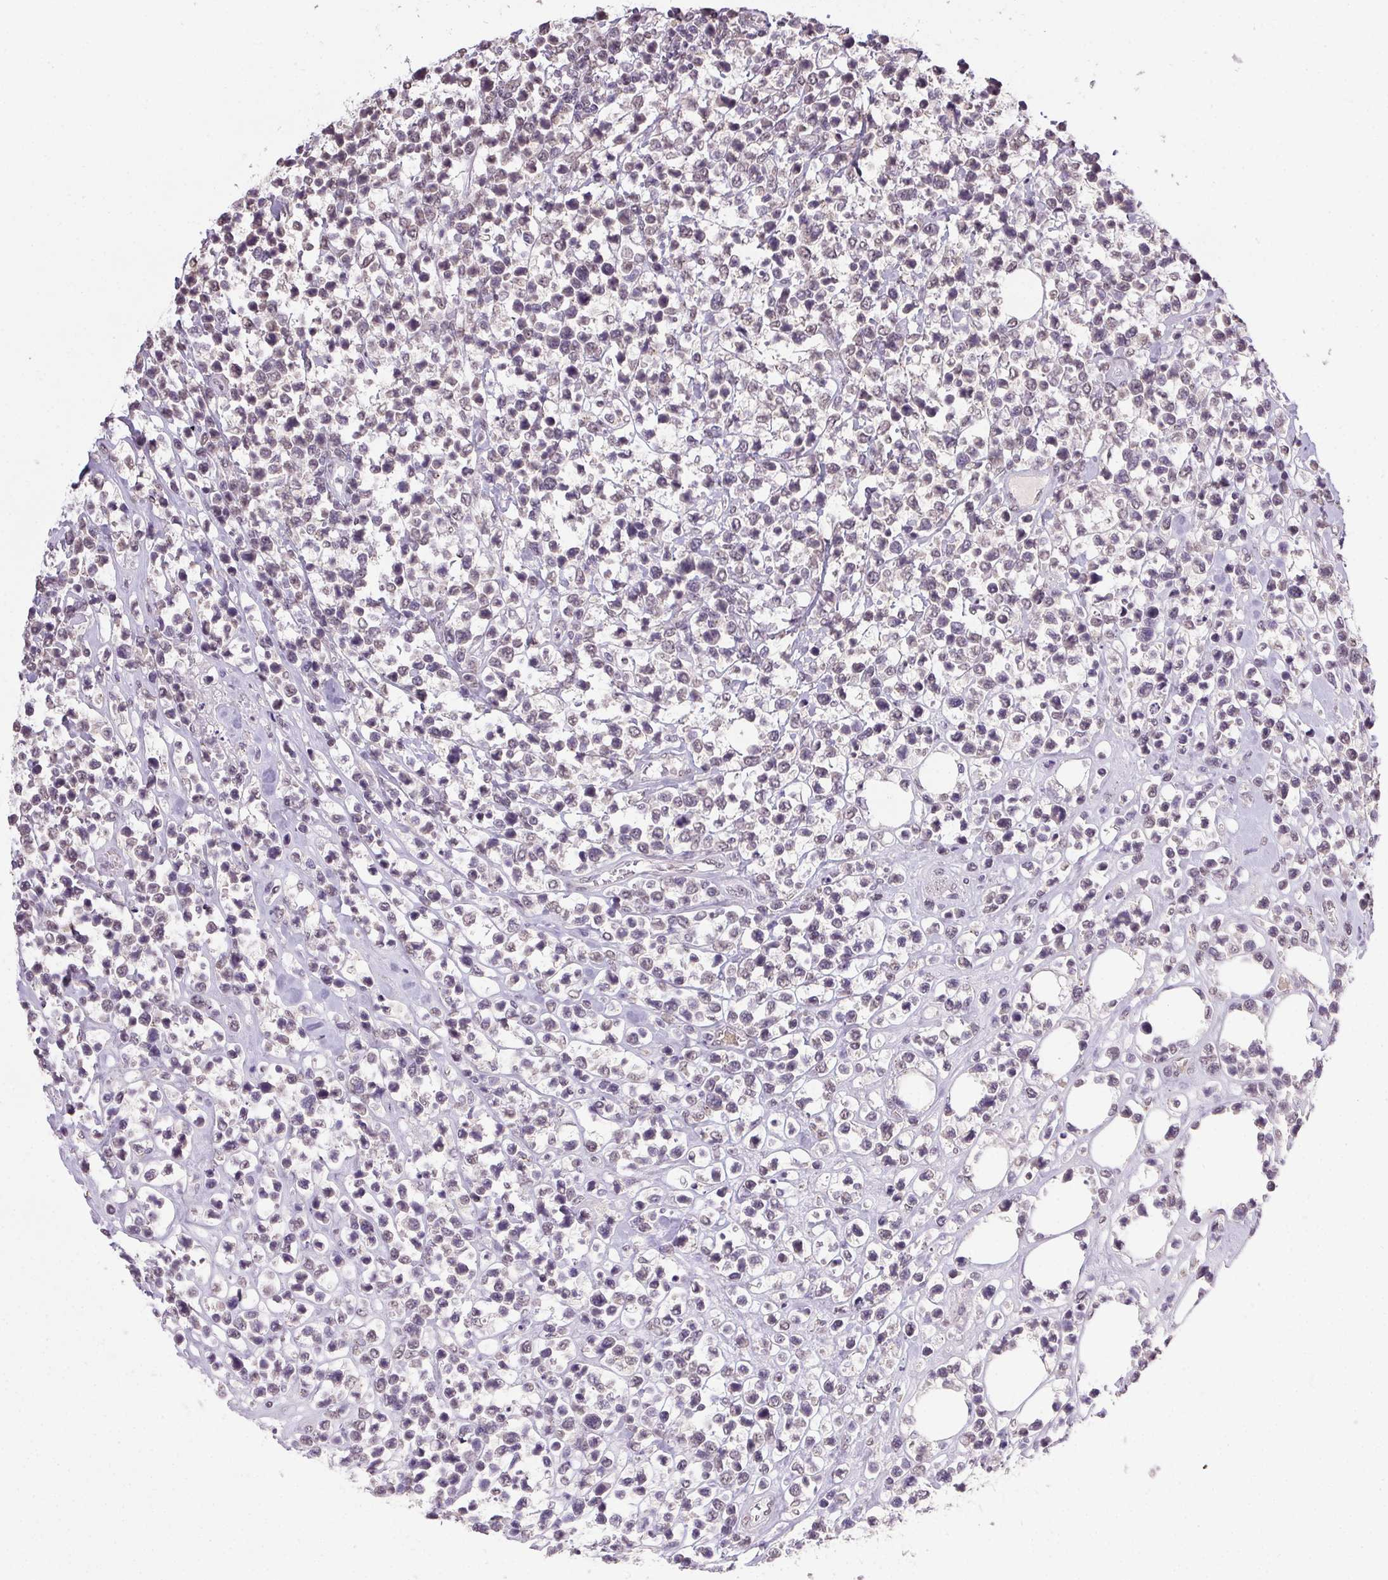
{"staining": {"intensity": "weak", "quantity": "<25%", "location": "nuclear"}, "tissue": "lymphoma", "cell_type": "Tumor cells", "image_type": "cancer", "snomed": [{"axis": "morphology", "description": "Malignant lymphoma, non-Hodgkin's type, High grade"}, {"axis": "topography", "description": "Soft tissue"}], "caption": "A high-resolution image shows IHC staining of lymphoma, which exhibits no significant positivity in tumor cells.", "gene": "PPP4R4", "patient": {"sex": "female", "age": 56}}